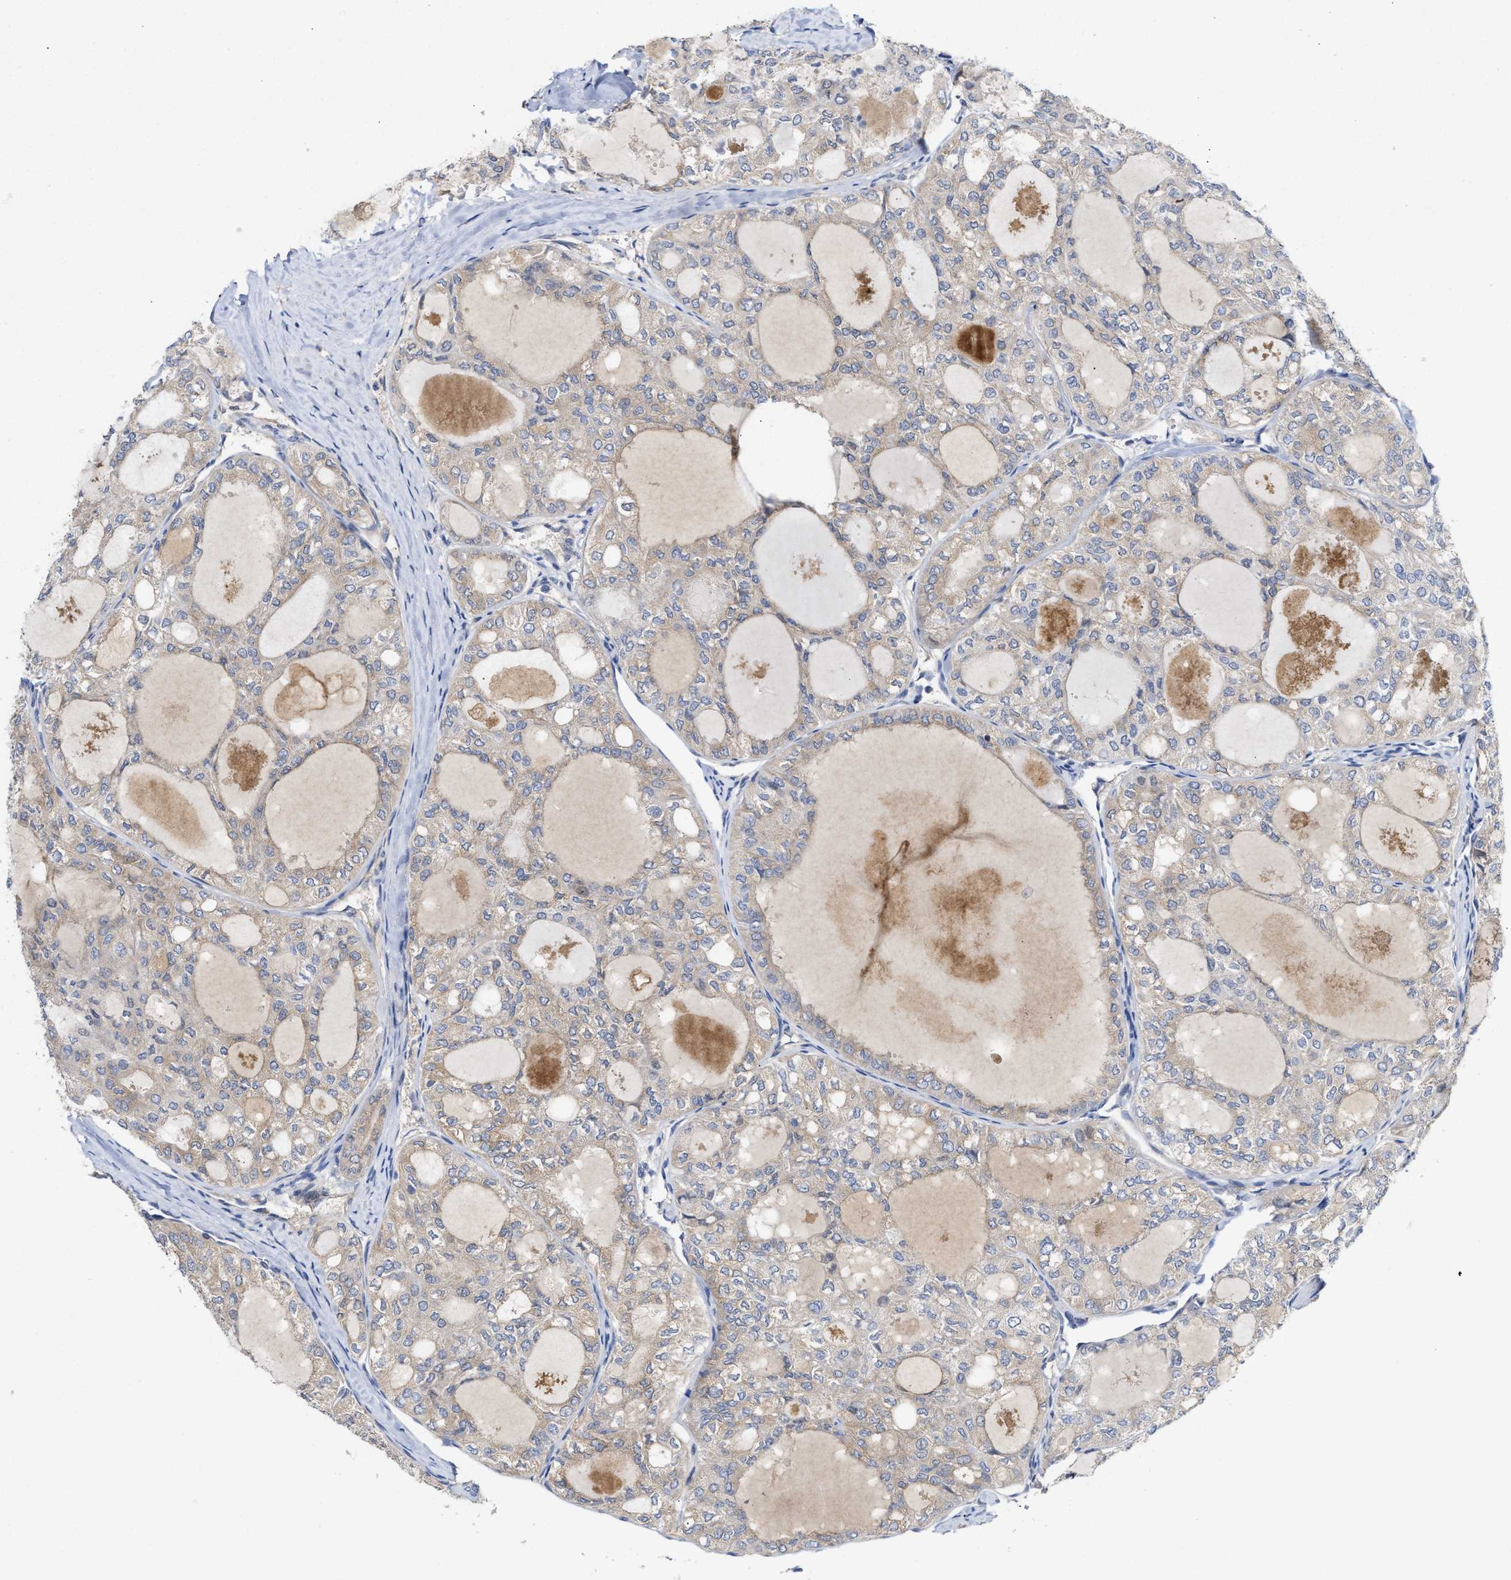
{"staining": {"intensity": "weak", "quantity": "<25%", "location": "cytoplasmic/membranous"}, "tissue": "thyroid cancer", "cell_type": "Tumor cells", "image_type": "cancer", "snomed": [{"axis": "morphology", "description": "Follicular adenoma carcinoma, NOS"}, {"axis": "topography", "description": "Thyroid gland"}], "caption": "Tumor cells show no significant expression in thyroid cancer.", "gene": "BBLN", "patient": {"sex": "male", "age": 75}}